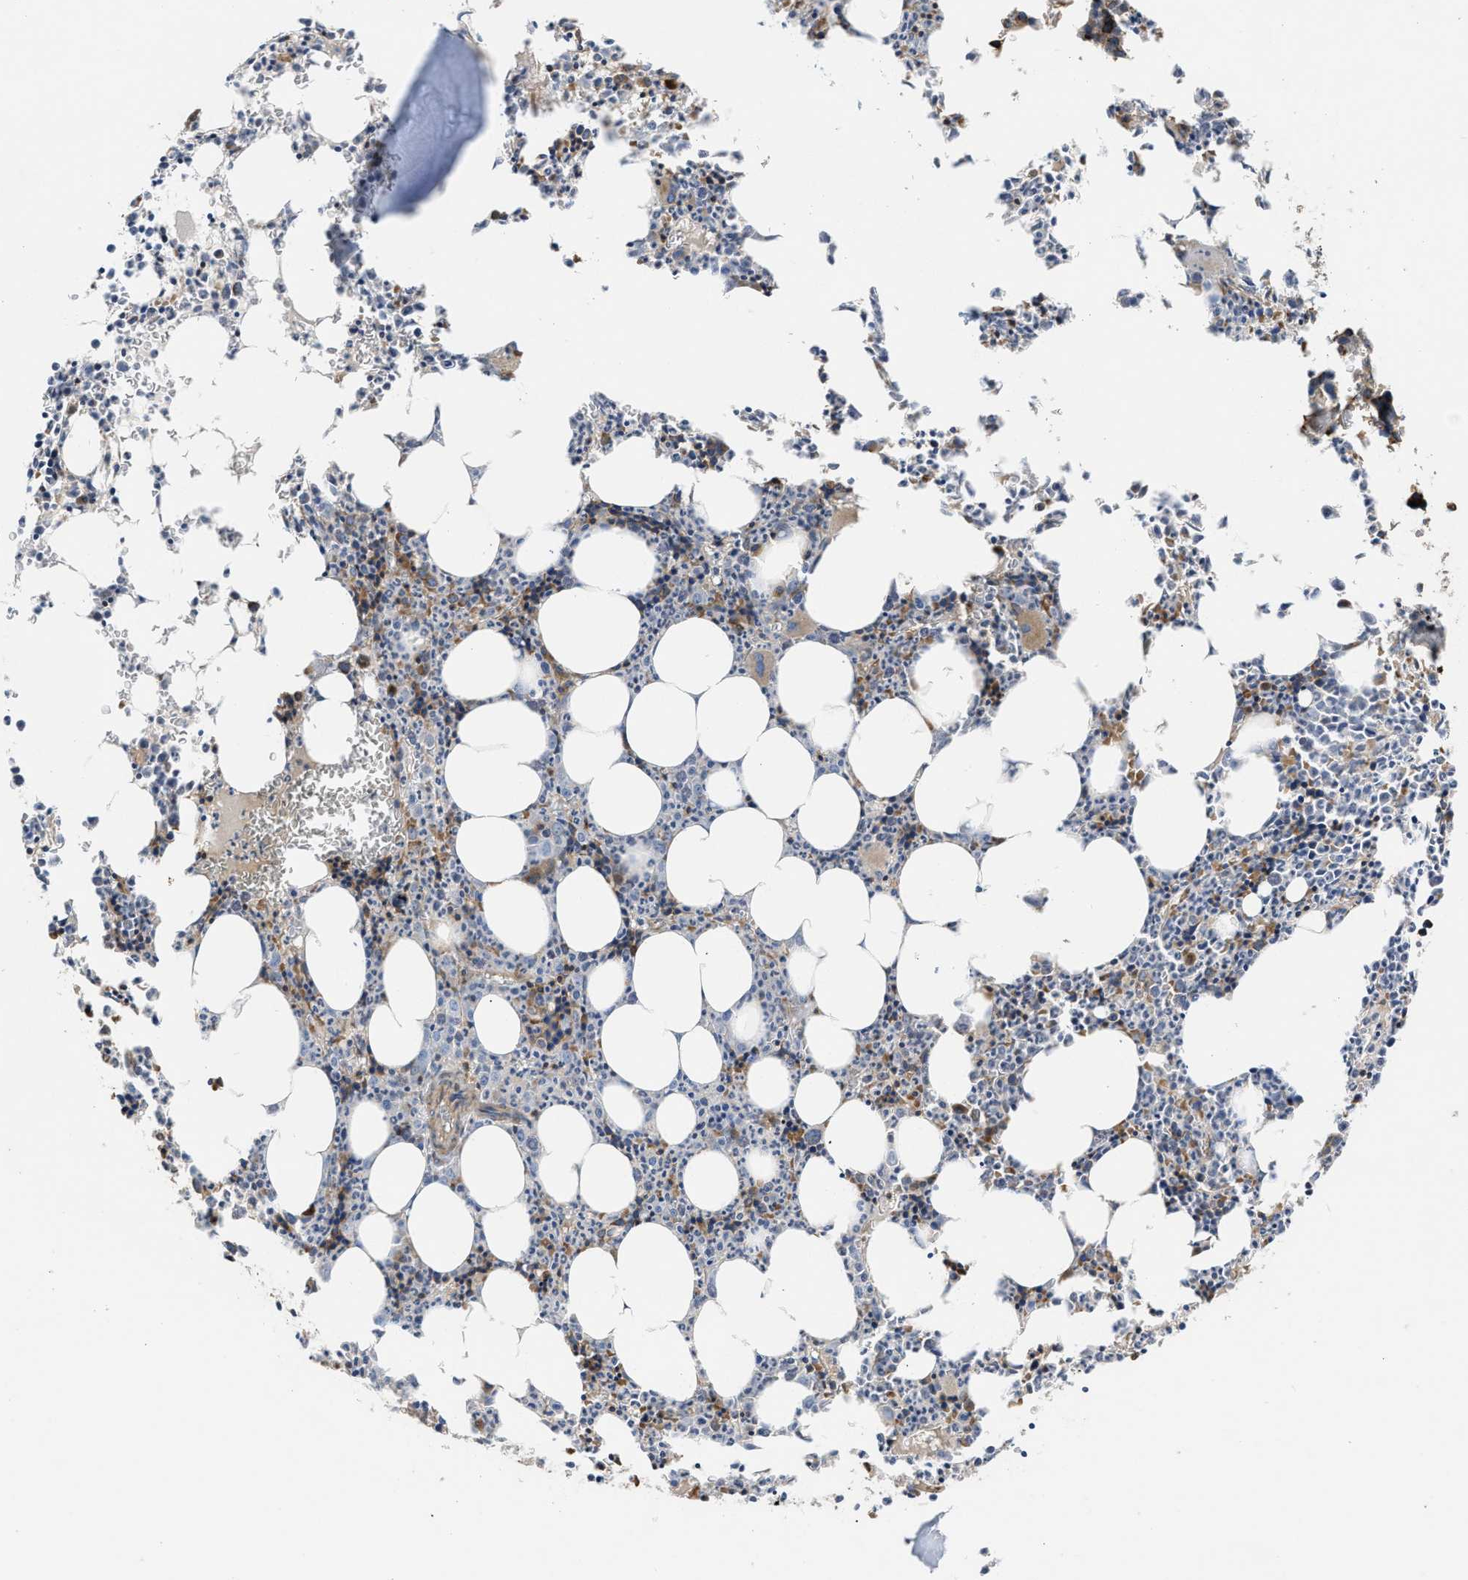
{"staining": {"intensity": "strong", "quantity": "<25%", "location": "cytoplasmic/membranous"}, "tissue": "bone marrow", "cell_type": "Hematopoietic cells", "image_type": "normal", "snomed": [{"axis": "morphology", "description": "Normal tissue, NOS"}, {"axis": "morphology", "description": "Inflammation, NOS"}, {"axis": "topography", "description": "Bone marrow"}], "caption": "Protein analysis of benign bone marrow exhibits strong cytoplasmic/membranous staining in approximately <25% of hematopoietic cells.", "gene": "OPTN", "patient": {"sex": "female", "age": 40}}